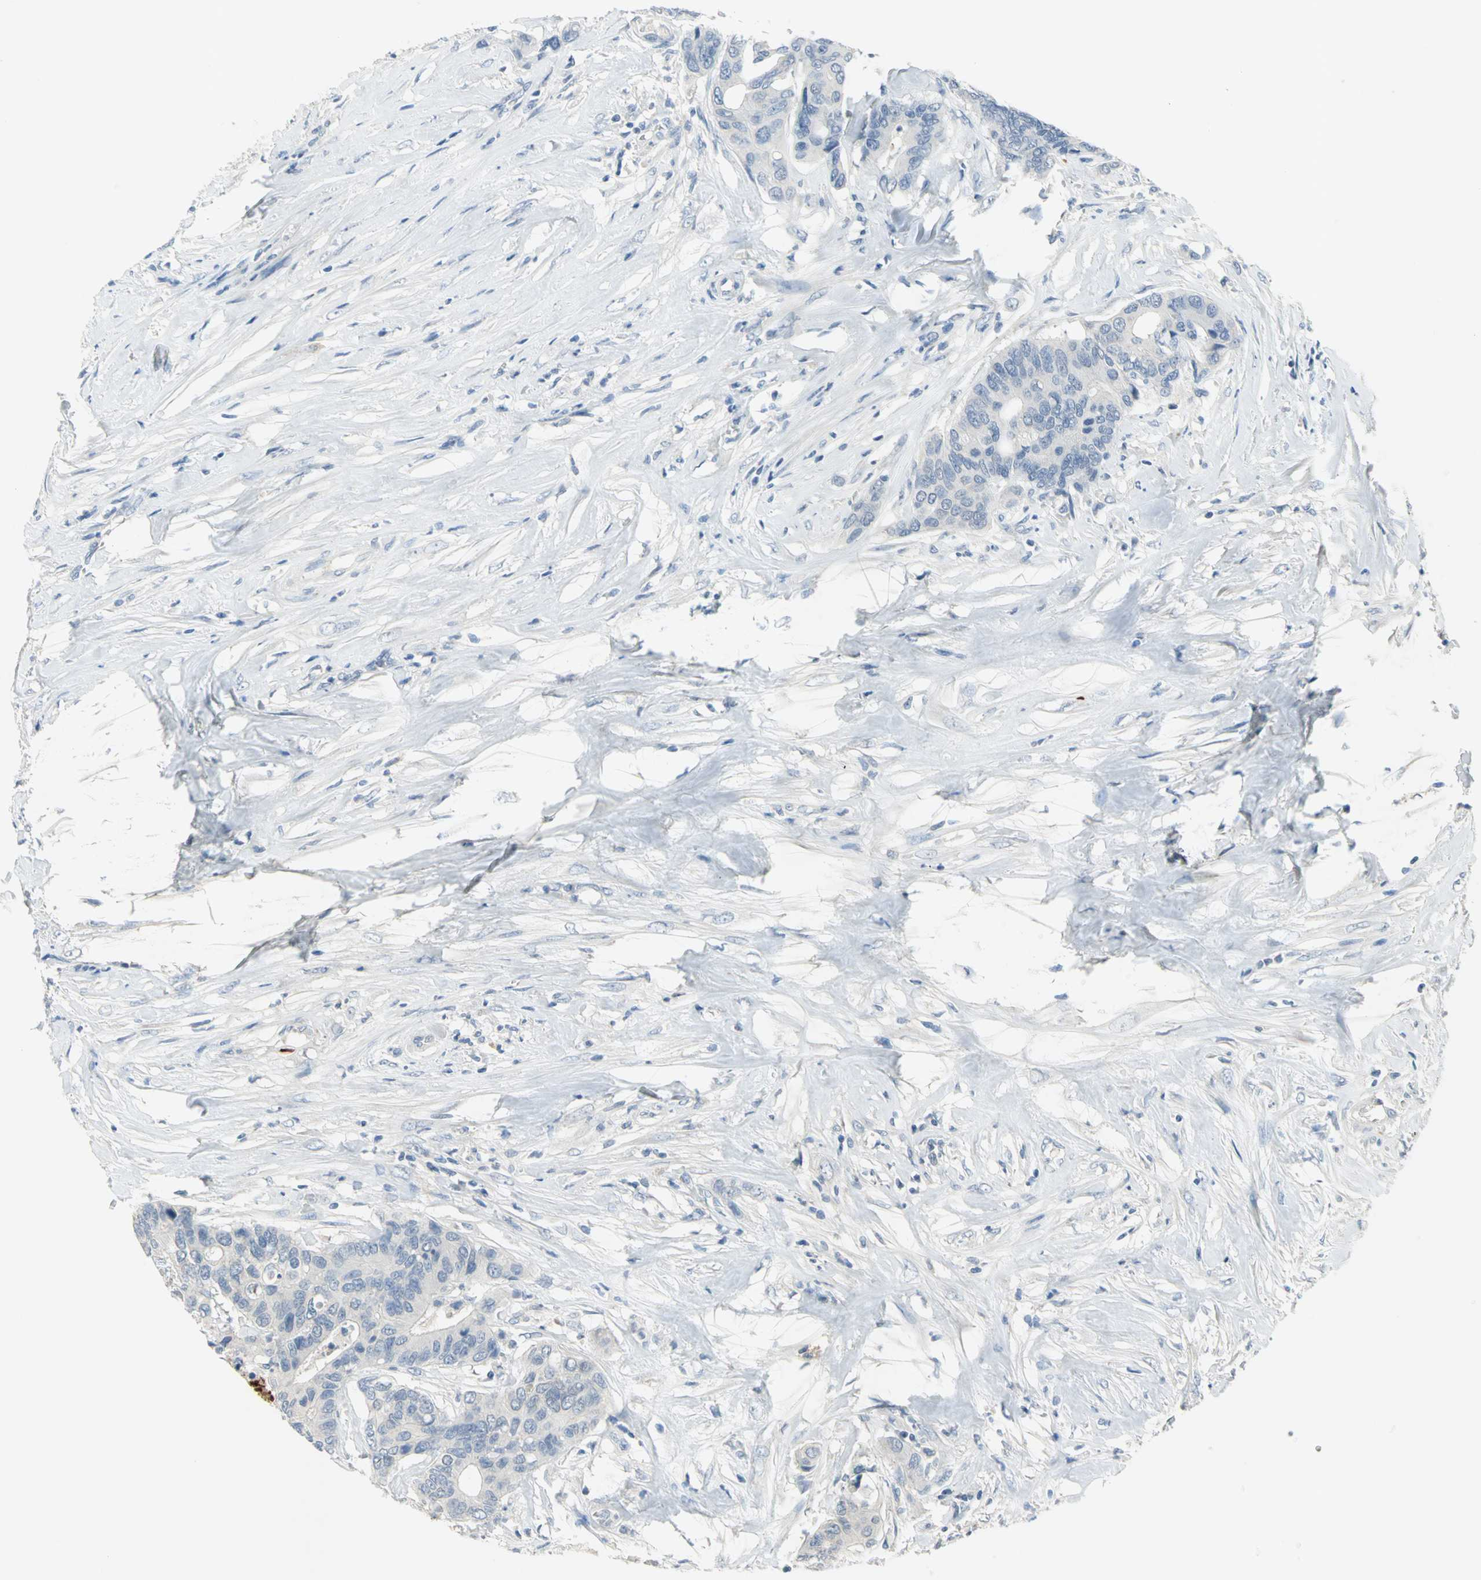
{"staining": {"intensity": "negative", "quantity": "none", "location": "none"}, "tissue": "colorectal cancer", "cell_type": "Tumor cells", "image_type": "cancer", "snomed": [{"axis": "morphology", "description": "Adenocarcinoma, NOS"}, {"axis": "topography", "description": "Rectum"}], "caption": "An immunohistochemistry (IHC) micrograph of colorectal cancer (adenocarcinoma) is shown. There is no staining in tumor cells of colorectal cancer (adenocarcinoma). Nuclei are stained in blue.", "gene": "ZIC1", "patient": {"sex": "male", "age": 55}}